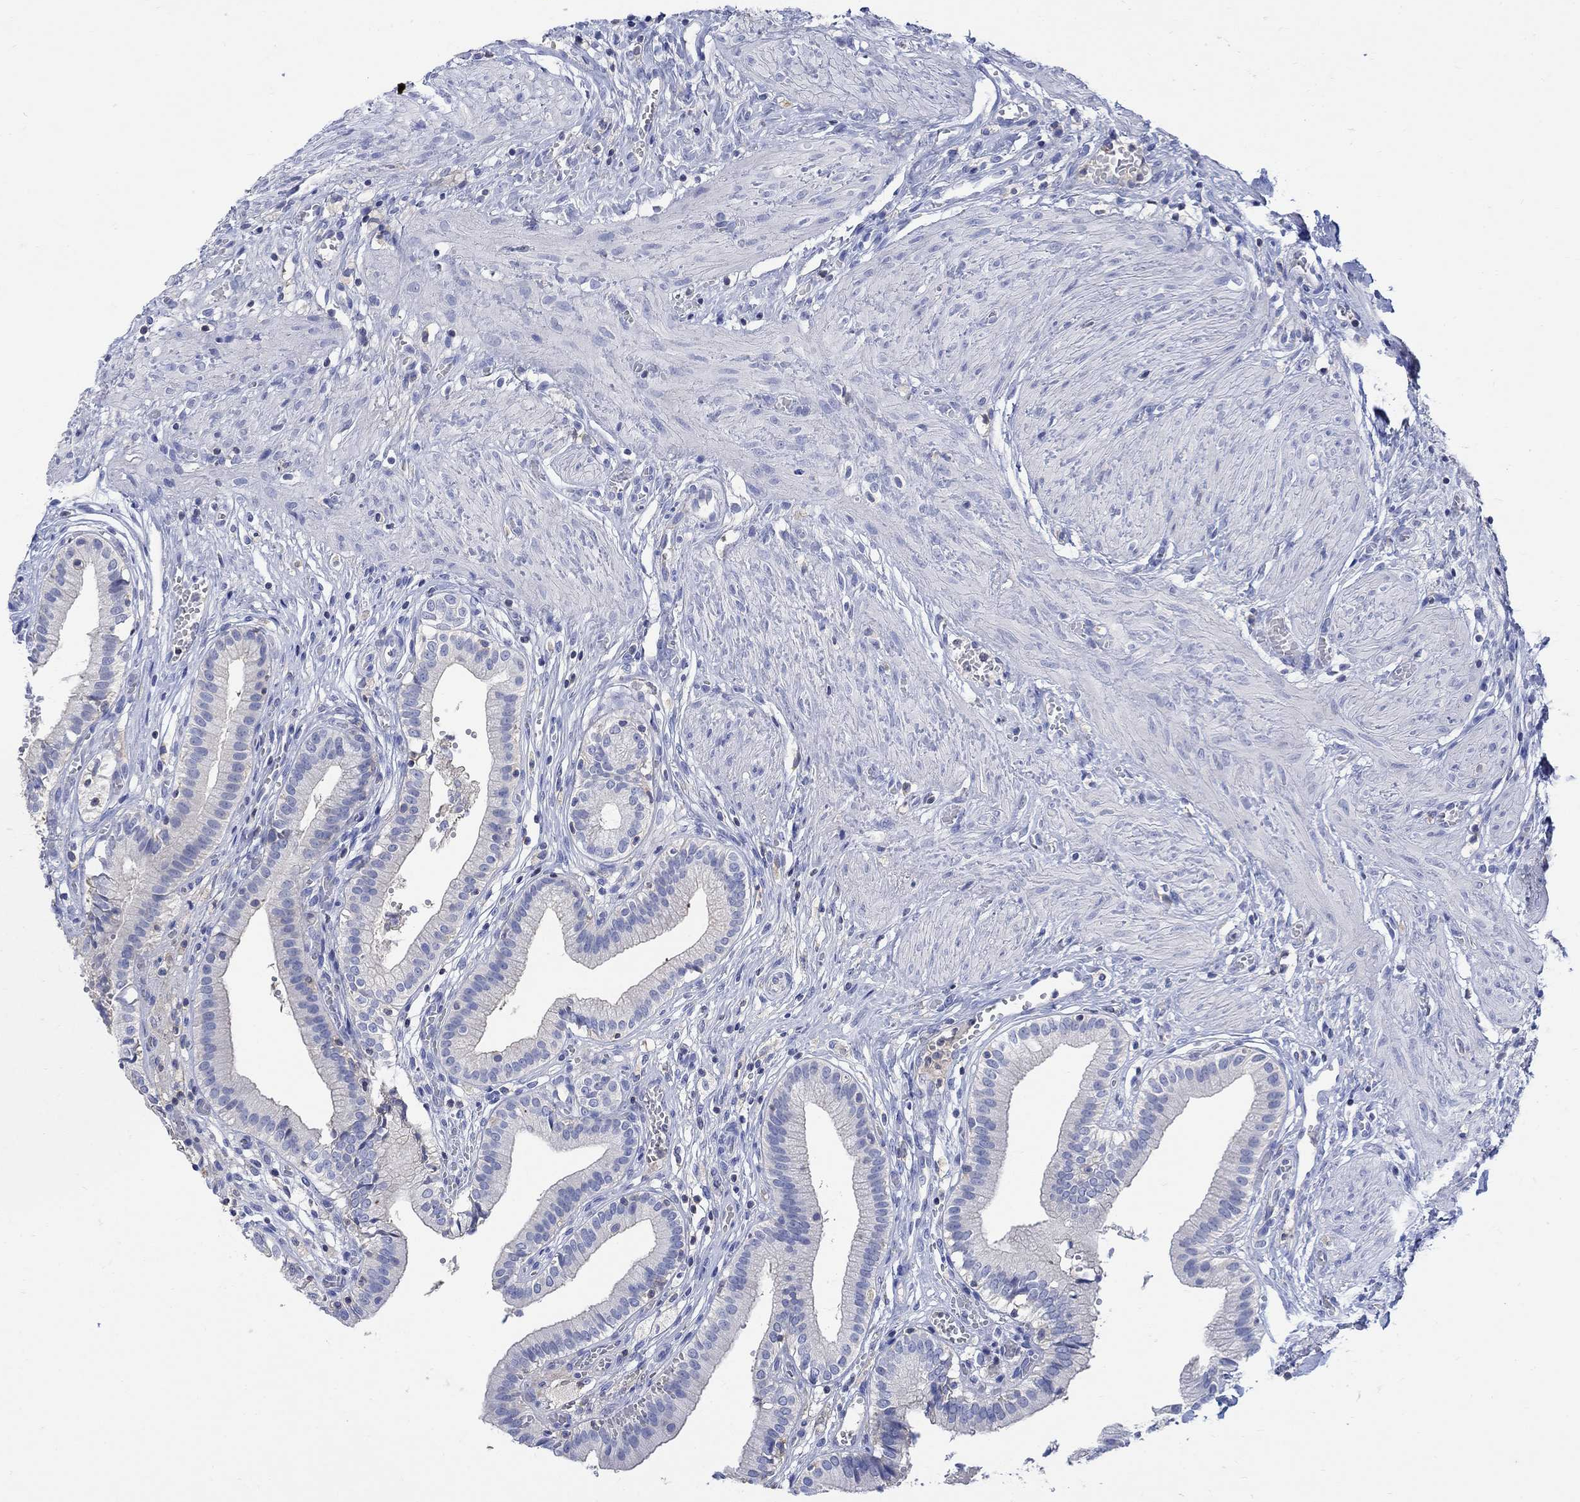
{"staining": {"intensity": "negative", "quantity": "none", "location": "none"}, "tissue": "gallbladder", "cell_type": "Glandular cells", "image_type": "normal", "snomed": [{"axis": "morphology", "description": "Normal tissue, NOS"}, {"axis": "topography", "description": "Gallbladder"}], "caption": "There is no significant staining in glandular cells of gallbladder. (DAB immunohistochemistry (IHC), high magnification).", "gene": "GCM1", "patient": {"sex": "female", "age": 24}}